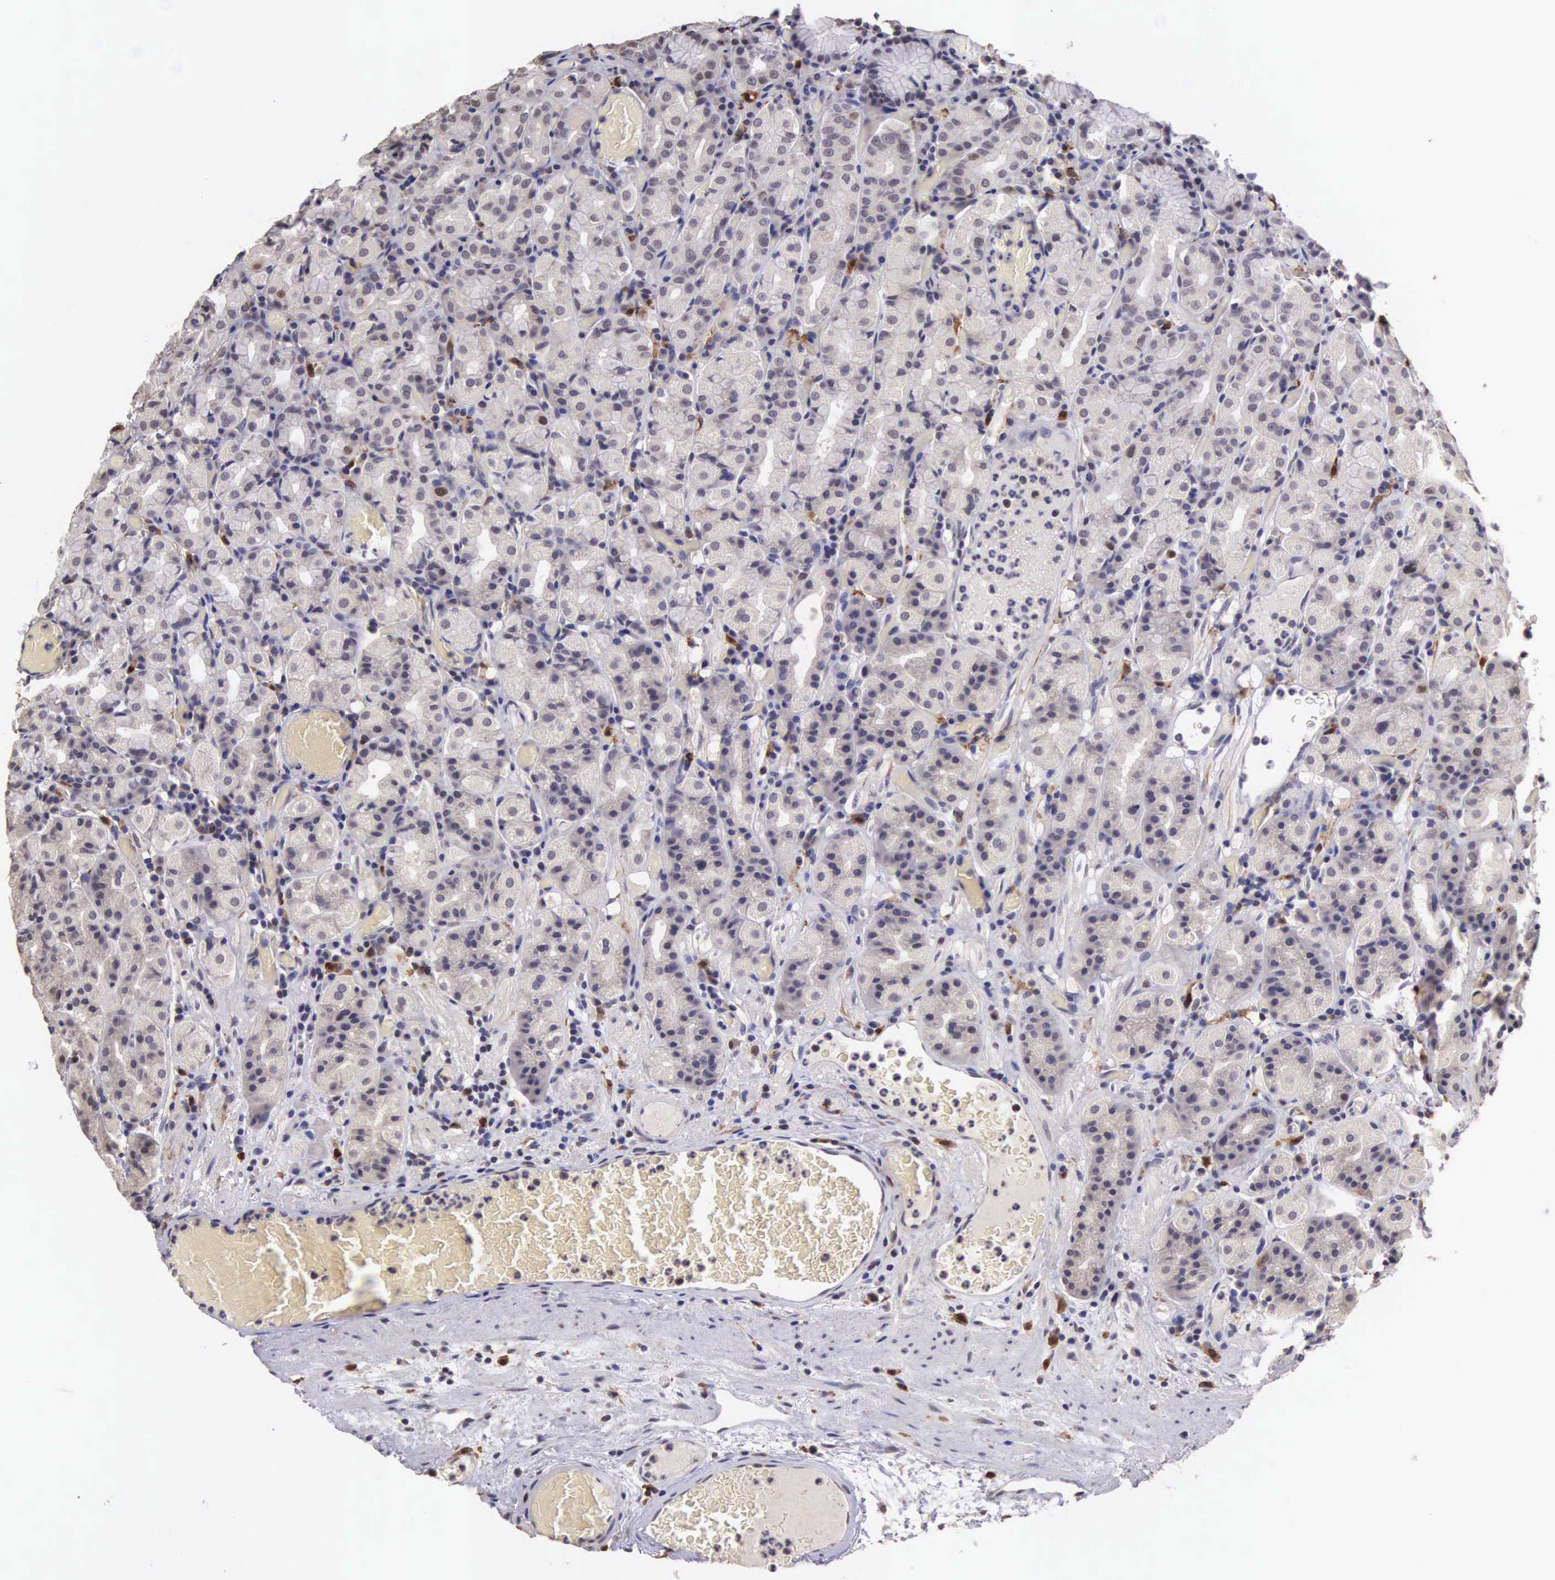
{"staining": {"intensity": "weak", "quantity": "25%-75%", "location": "cytoplasmic/membranous"}, "tissue": "stomach", "cell_type": "Glandular cells", "image_type": "normal", "snomed": [{"axis": "morphology", "description": "Normal tissue, NOS"}, {"axis": "topography", "description": "Stomach, lower"}], "caption": "Glandular cells reveal low levels of weak cytoplasmic/membranous staining in about 25%-75% of cells in unremarkable stomach.", "gene": "CDC45", "patient": {"sex": "male", "age": 58}}